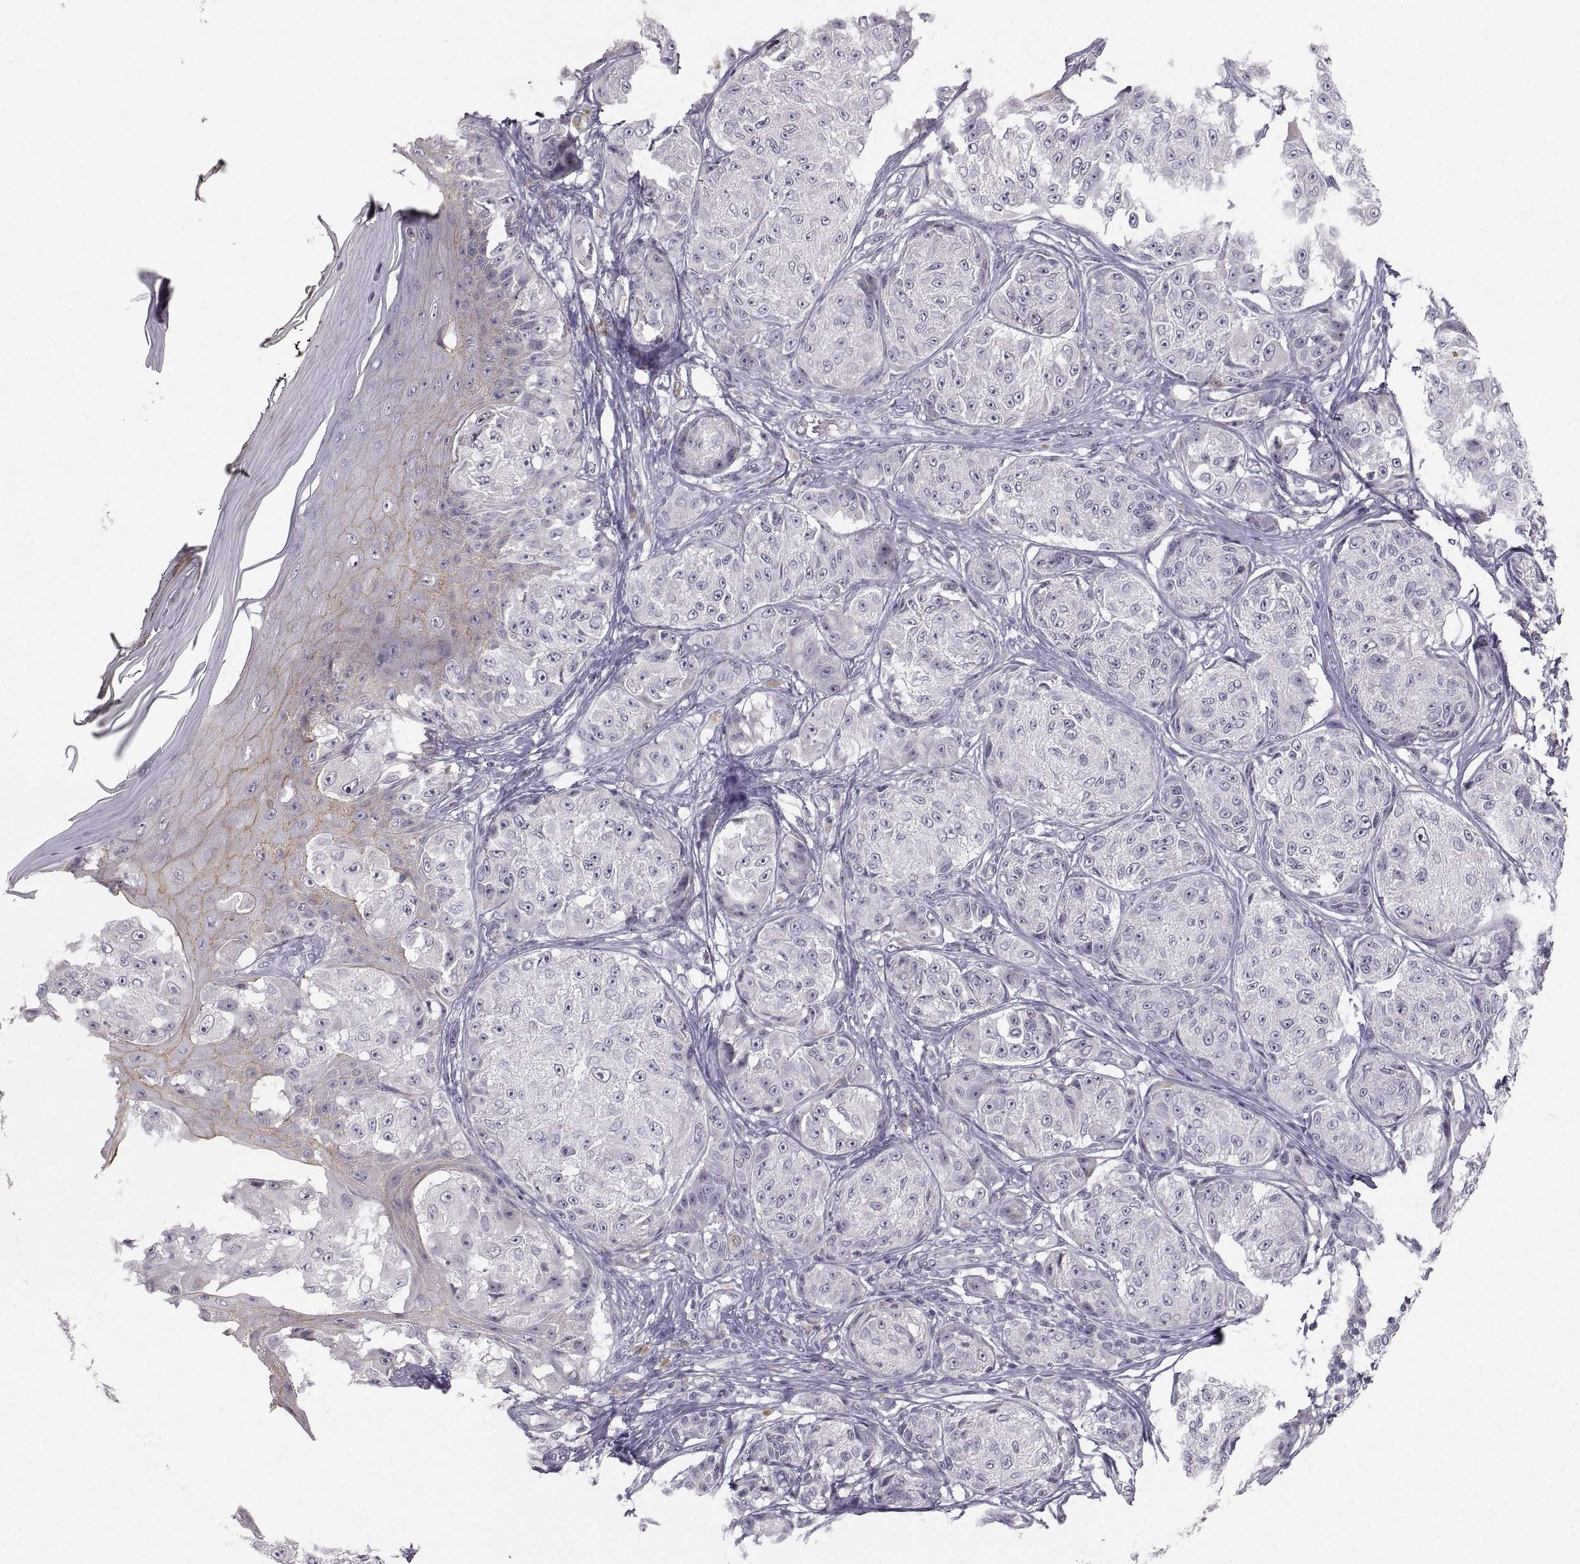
{"staining": {"intensity": "negative", "quantity": "none", "location": "none"}, "tissue": "melanoma", "cell_type": "Tumor cells", "image_type": "cancer", "snomed": [{"axis": "morphology", "description": "Malignant melanoma, NOS"}, {"axis": "topography", "description": "Skin"}], "caption": "Immunohistochemistry (IHC) photomicrograph of neoplastic tissue: malignant melanoma stained with DAB demonstrates no significant protein staining in tumor cells.", "gene": "ZNF185", "patient": {"sex": "male", "age": 61}}